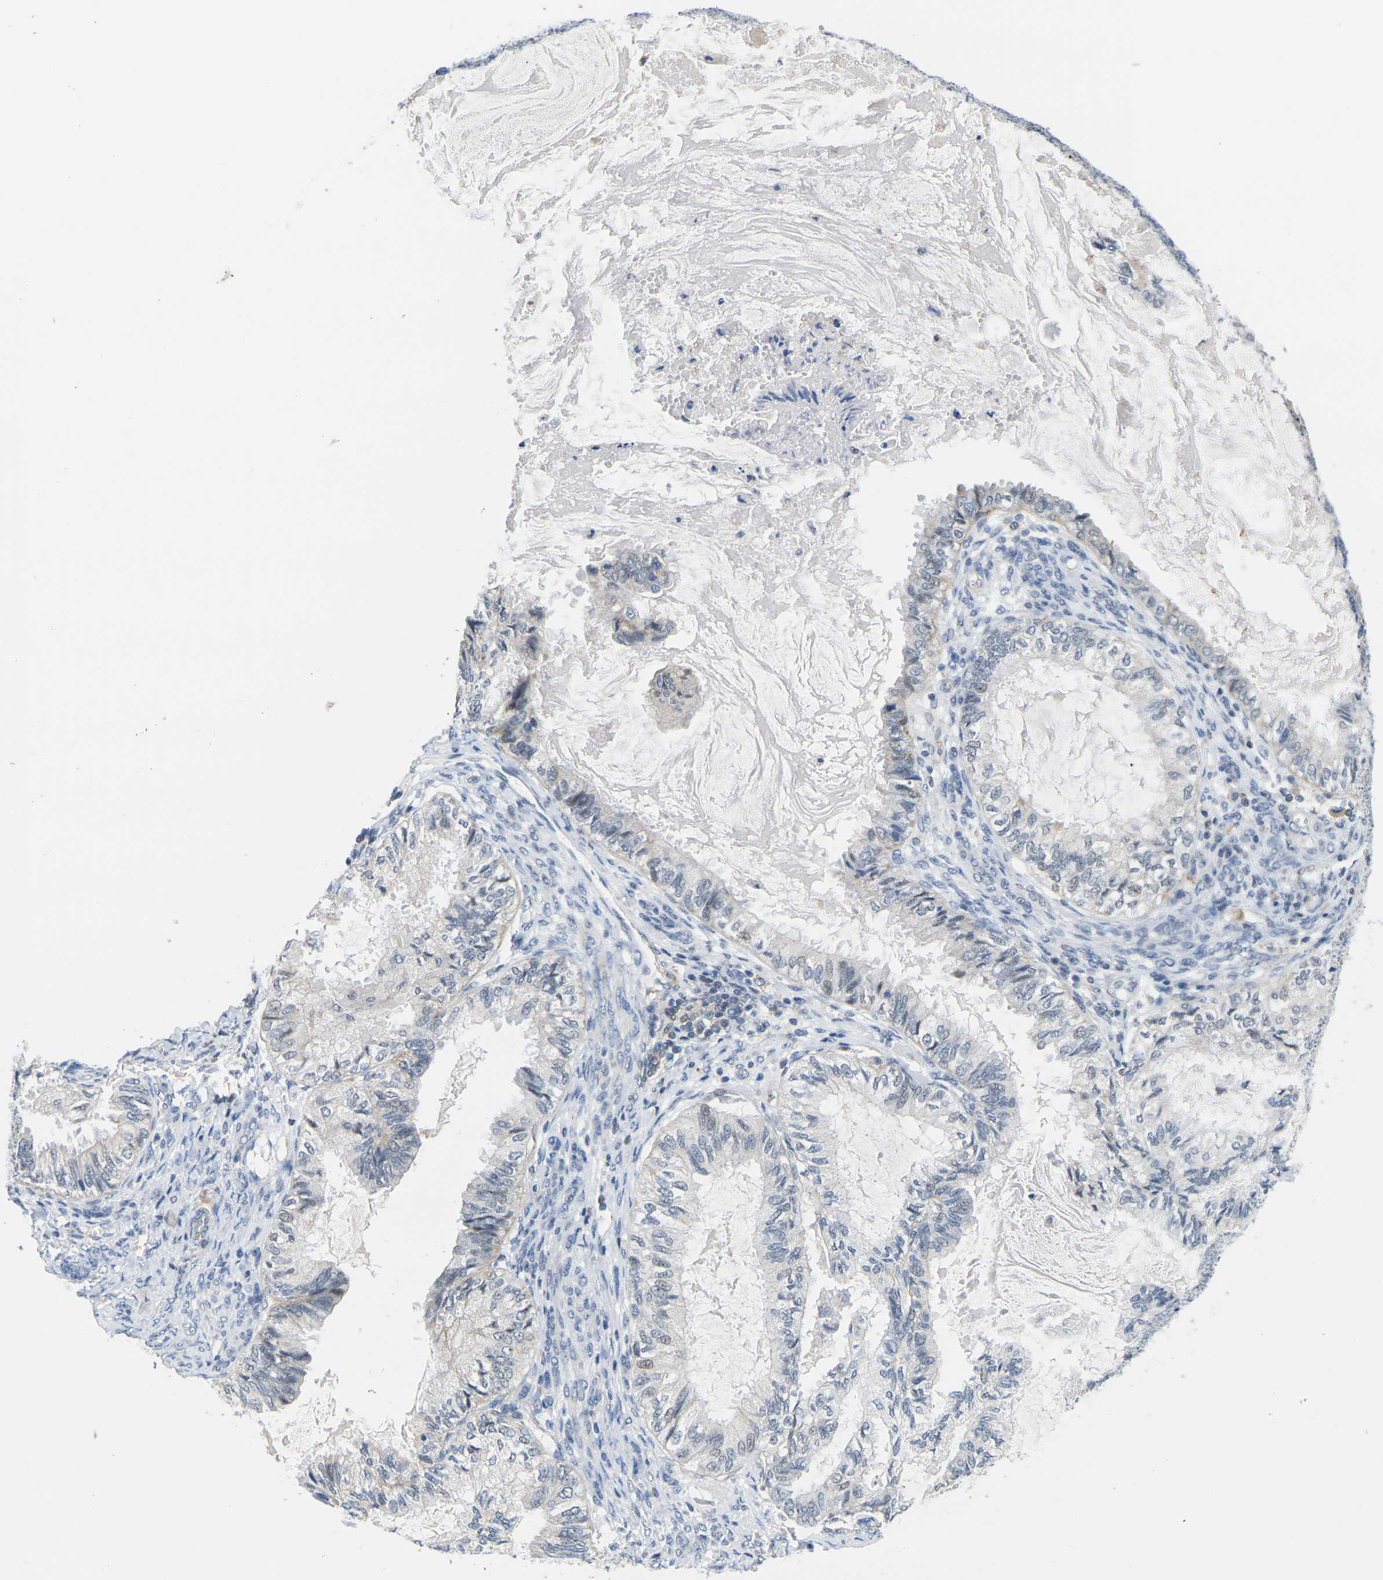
{"staining": {"intensity": "weak", "quantity": "<25%", "location": "nuclear"}, "tissue": "cervical cancer", "cell_type": "Tumor cells", "image_type": "cancer", "snomed": [{"axis": "morphology", "description": "Normal tissue, NOS"}, {"axis": "morphology", "description": "Adenocarcinoma, NOS"}, {"axis": "topography", "description": "Cervix"}, {"axis": "topography", "description": "Endometrium"}], "caption": "This is an IHC micrograph of human cervical cancer. There is no expression in tumor cells.", "gene": "OTOF", "patient": {"sex": "female", "age": 86}}